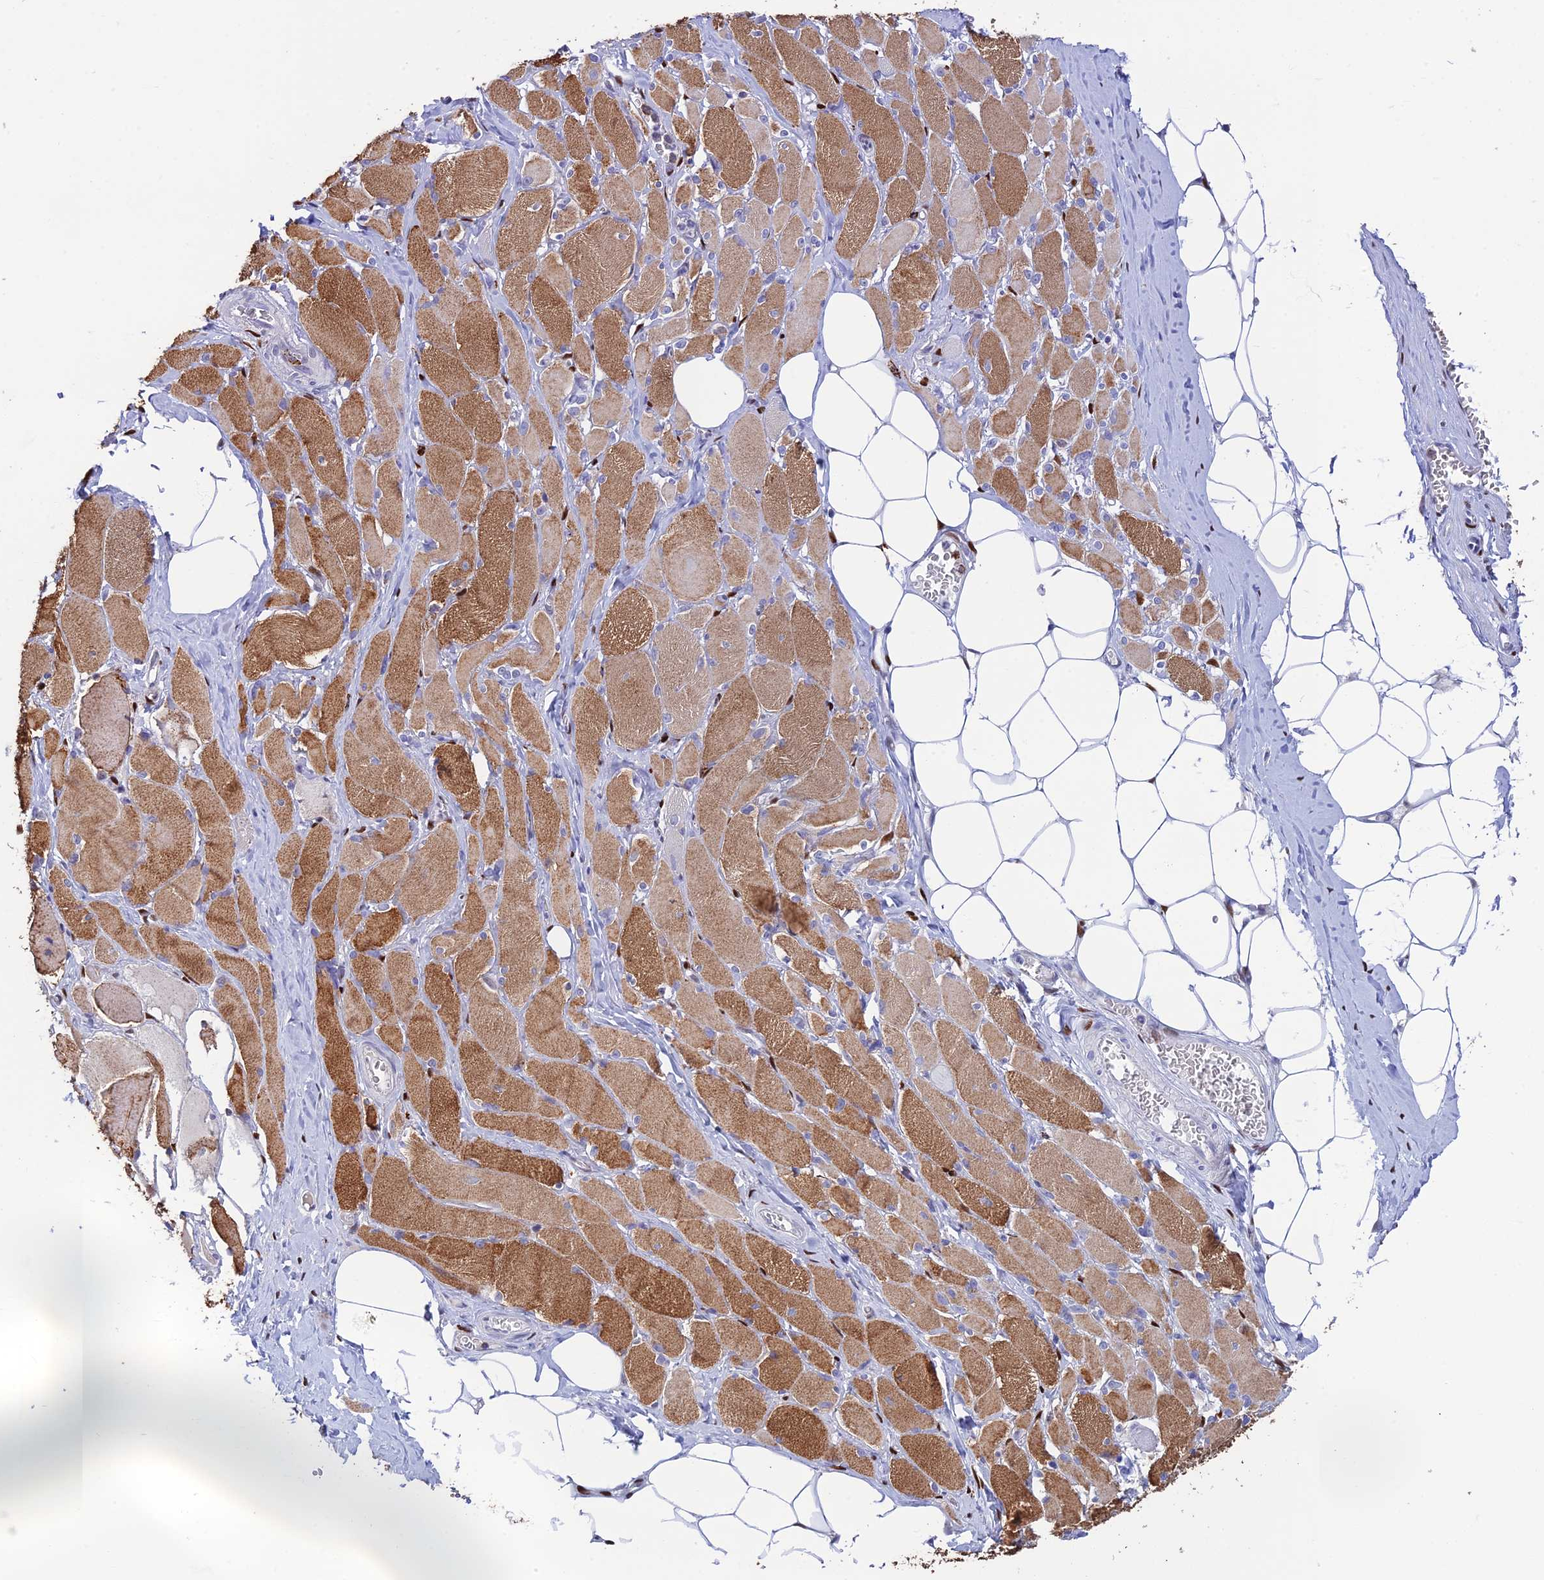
{"staining": {"intensity": "moderate", "quantity": ">75%", "location": "cytoplasmic/membranous"}, "tissue": "skeletal muscle", "cell_type": "Myocytes", "image_type": "normal", "snomed": [{"axis": "morphology", "description": "Normal tissue, NOS"}, {"axis": "morphology", "description": "Basal cell carcinoma"}, {"axis": "topography", "description": "Skeletal muscle"}], "caption": "Immunohistochemical staining of benign human skeletal muscle displays medium levels of moderate cytoplasmic/membranous staining in approximately >75% of myocytes. Using DAB (3,3'-diaminobenzidine) (brown) and hematoxylin (blue) stains, captured at high magnification using brightfield microscopy.", "gene": "HIC1", "patient": {"sex": "female", "age": 64}}